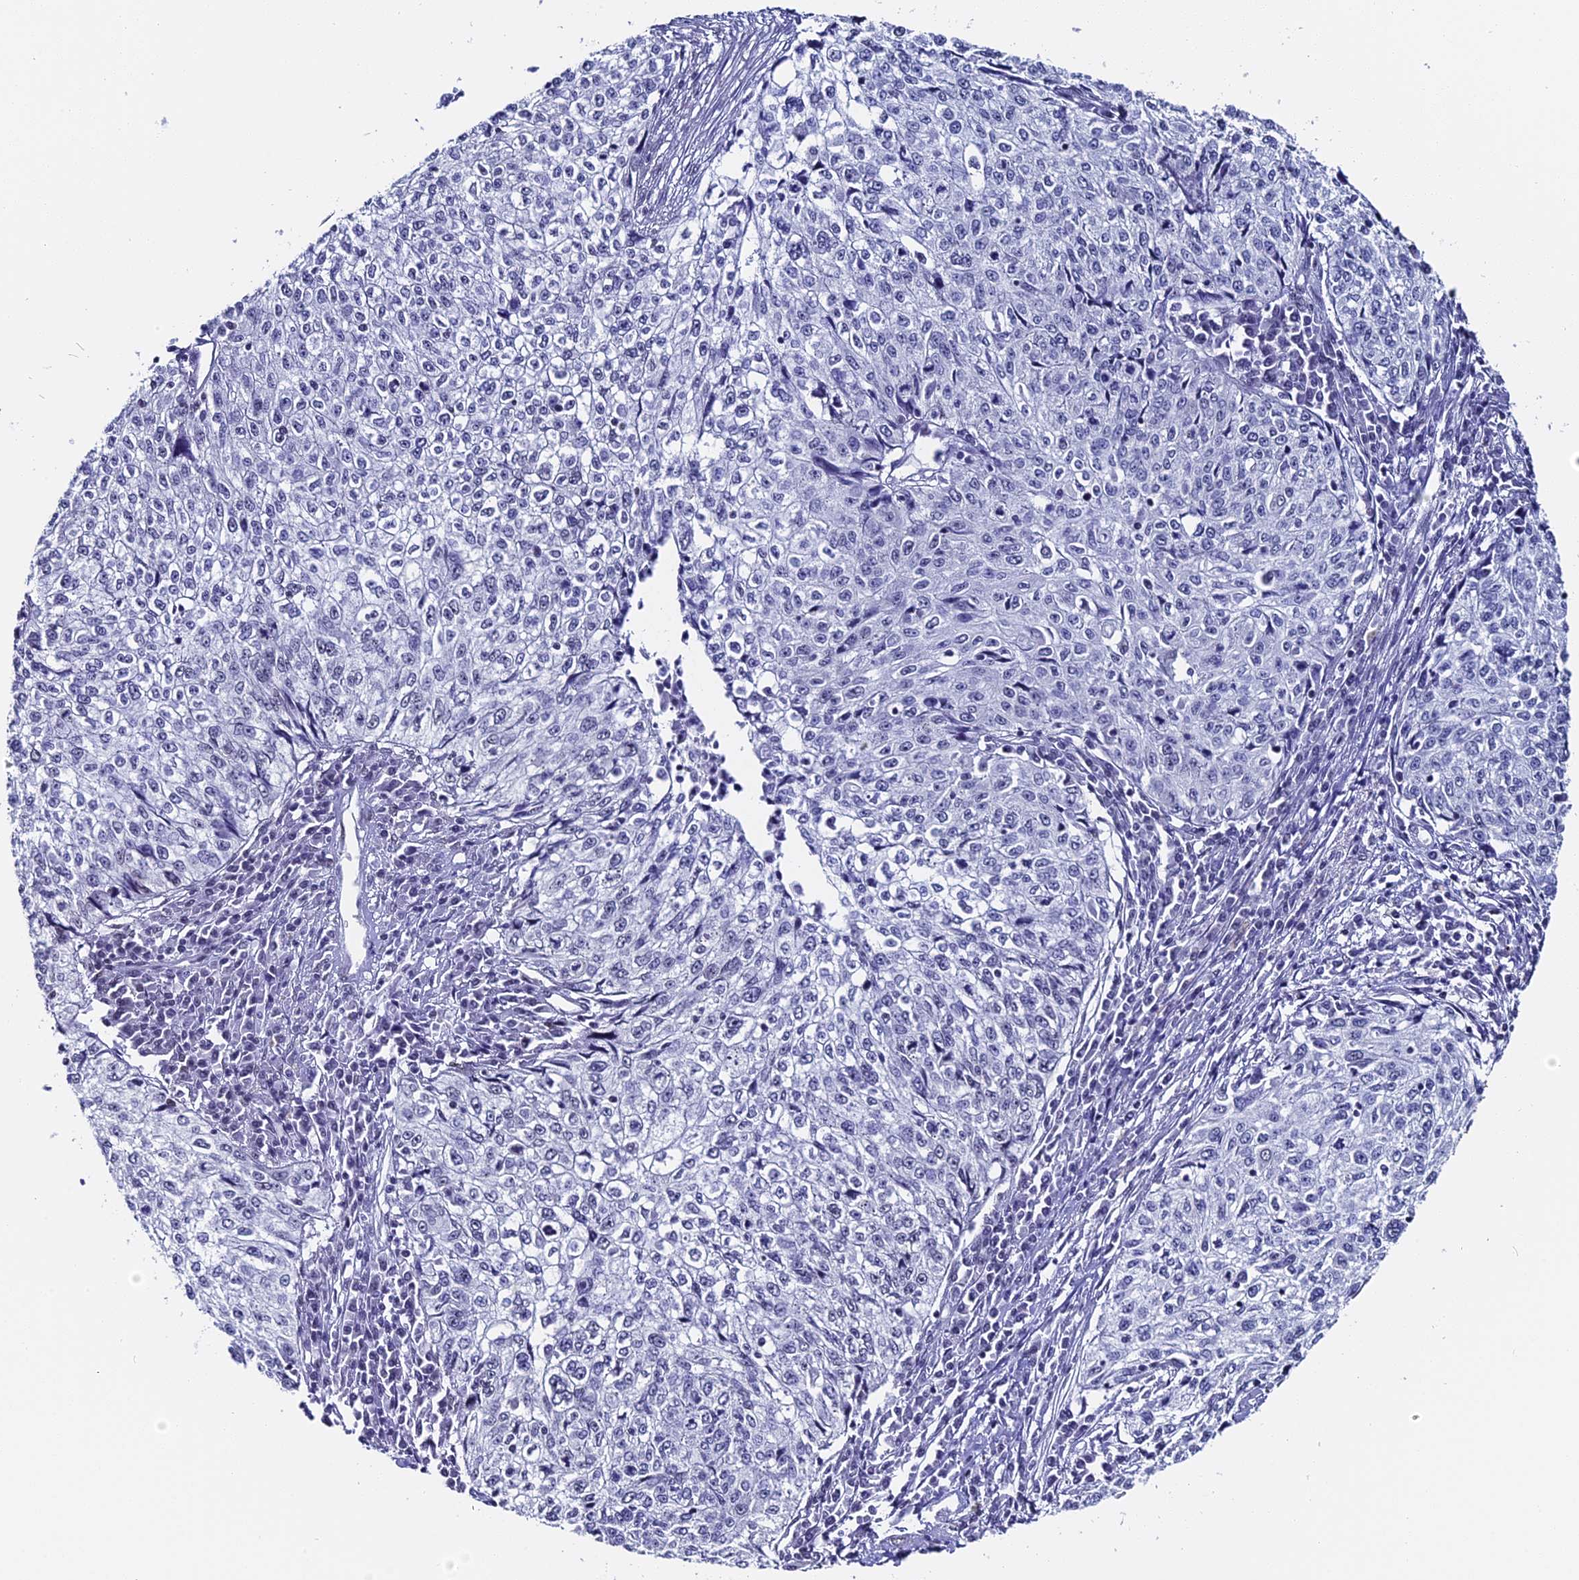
{"staining": {"intensity": "negative", "quantity": "none", "location": "none"}, "tissue": "cervical cancer", "cell_type": "Tumor cells", "image_type": "cancer", "snomed": [{"axis": "morphology", "description": "Squamous cell carcinoma, NOS"}, {"axis": "topography", "description": "Cervix"}], "caption": "Tumor cells are negative for protein expression in human cervical cancer (squamous cell carcinoma).", "gene": "CD2BP2", "patient": {"sex": "female", "age": 57}}